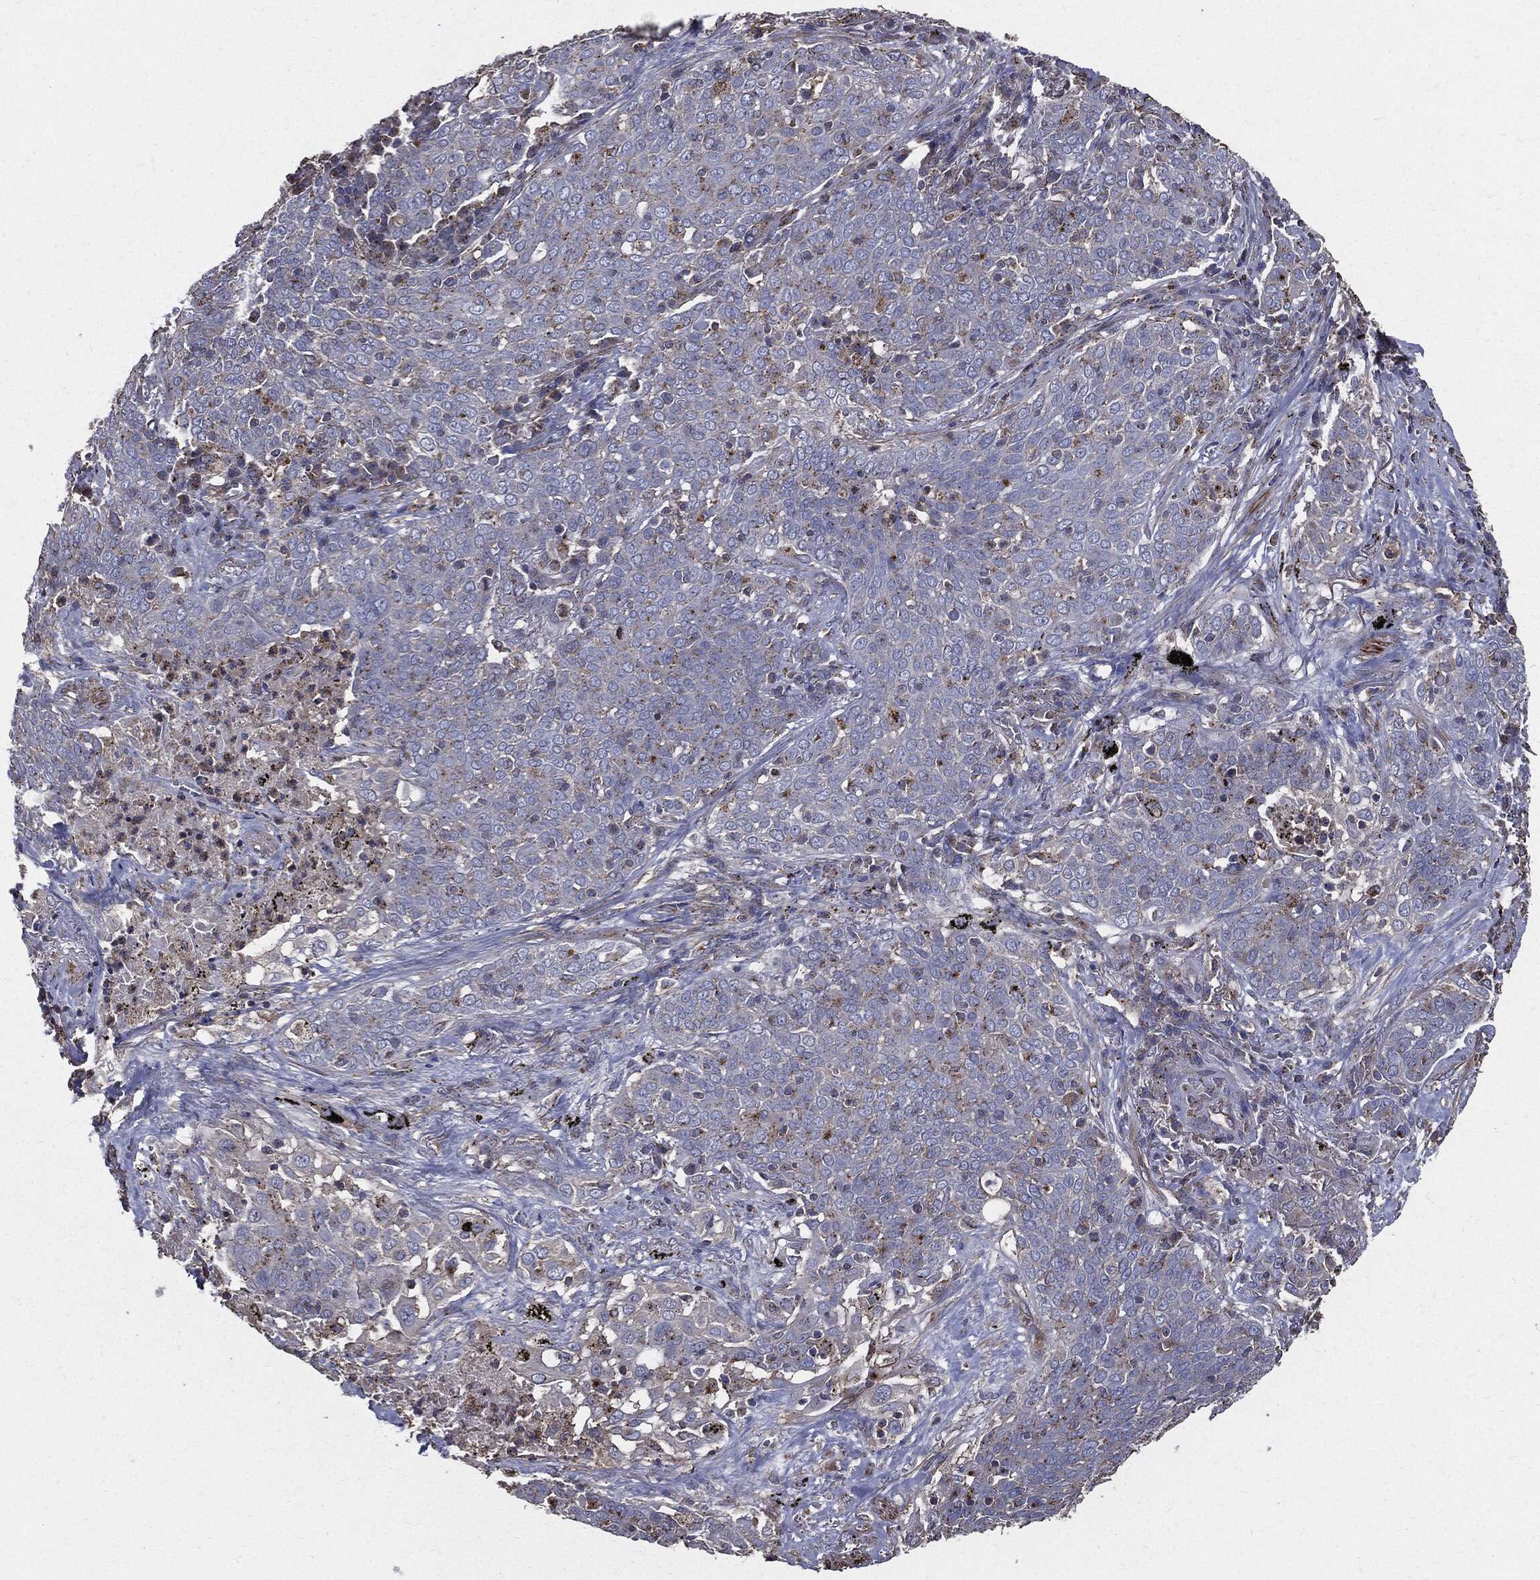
{"staining": {"intensity": "negative", "quantity": "none", "location": "none"}, "tissue": "lung cancer", "cell_type": "Tumor cells", "image_type": "cancer", "snomed": [{"axis": "morphology", "description": "Squamous cell carcinoma, NOS"}, {"axis": "topography", "description": "Lung"}], "caption": "This is an immunohistochemistry image of human squamous cell carcinoma (lung). There is no positivity in tumor cells.", "gene": "PDCD6IP", "patient": {"sex": "male", "age": 82}}